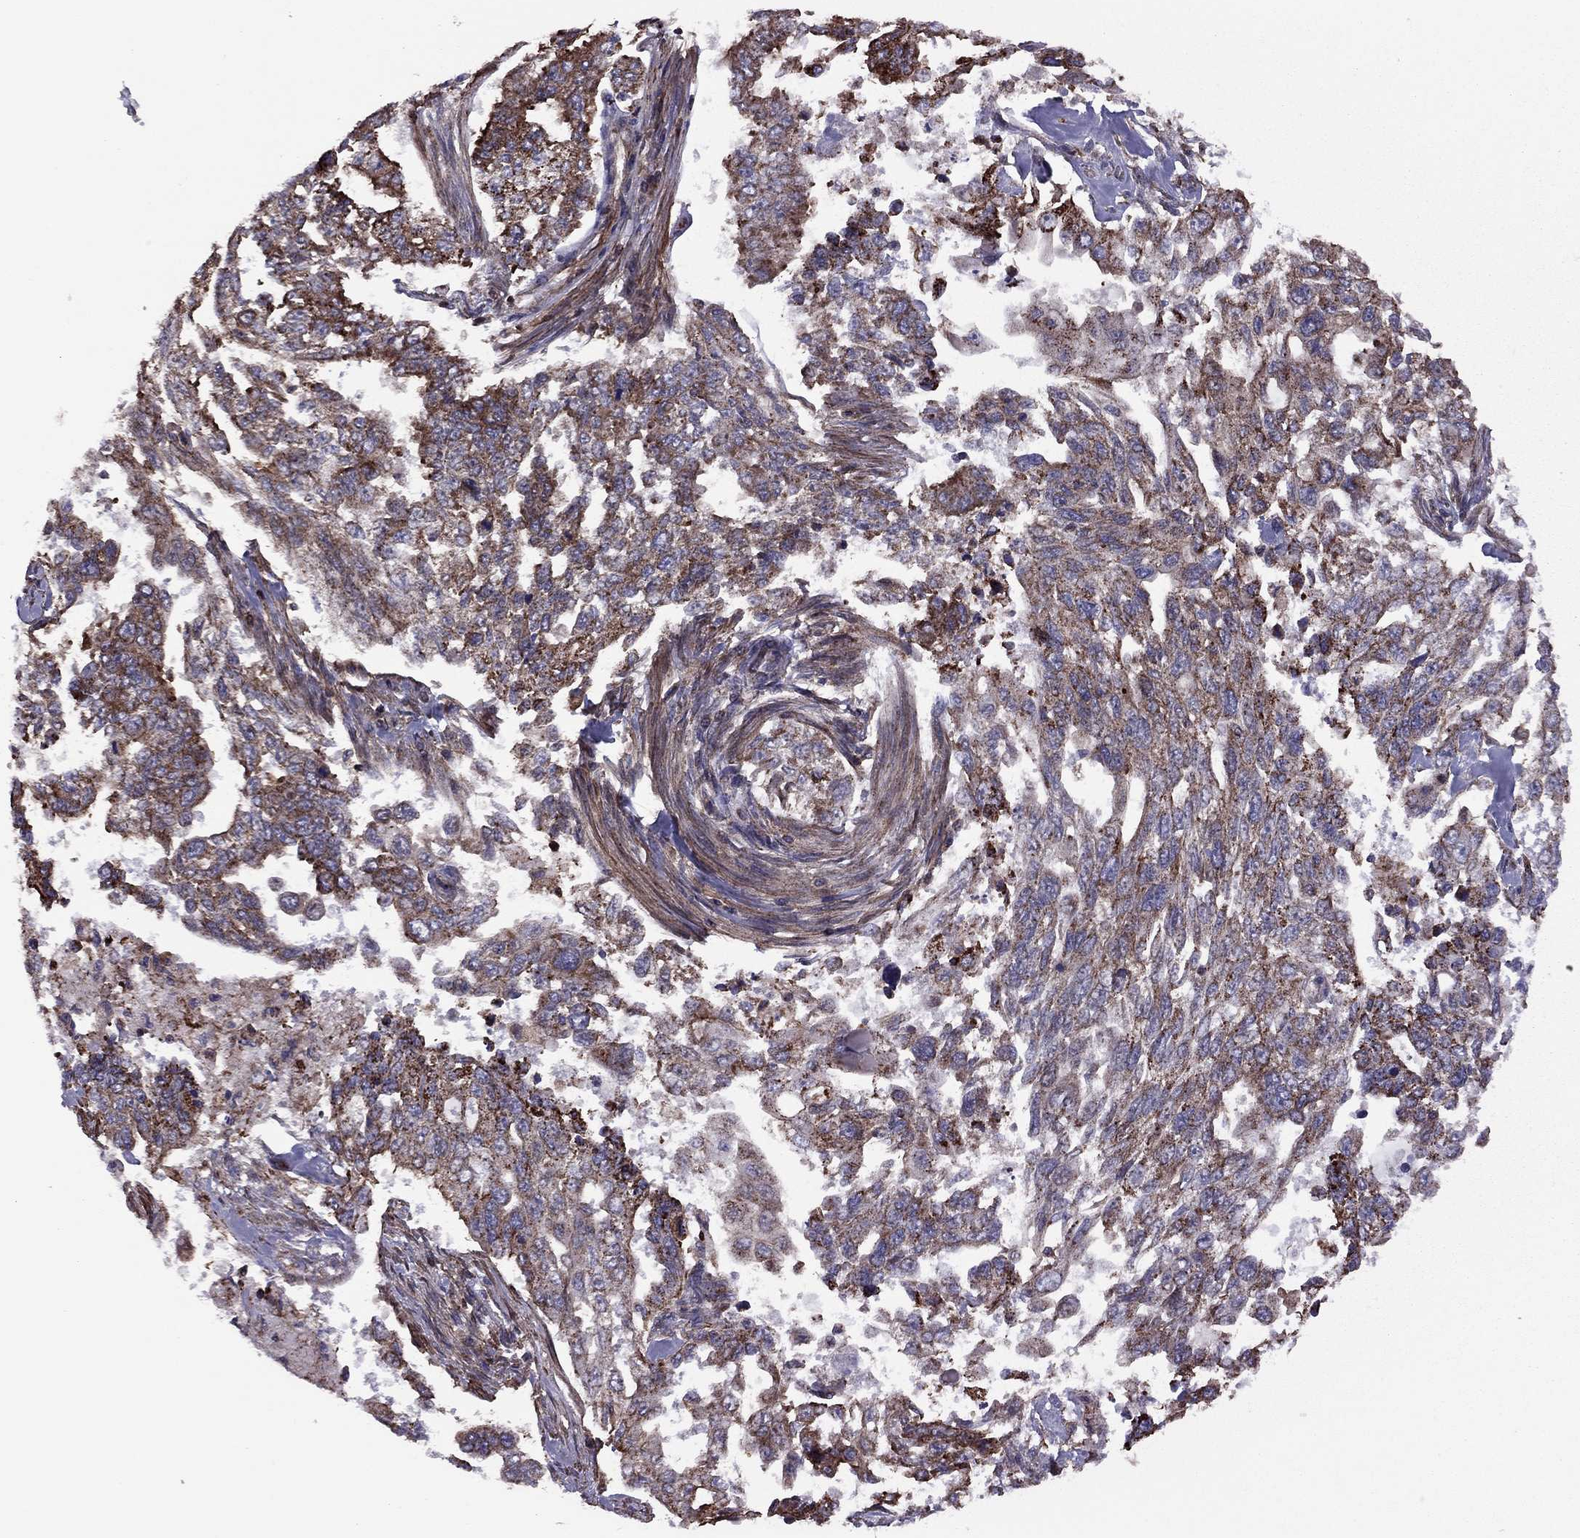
{"staining": {"intensity": "strong", "quantity": "<25%", "location": "cytoplasmic/membranous"}, "tissue": "endometrial cancer", "cell_type": "Tumor cells", "image_type": "cancer", "snomed": [{"axis": "morphology", "description": "Adenocarcinoma, NOS"}, {"axis": "topography", "description": "Uterus"}], "caption": "This photomicrograph reveals immunohistochemistry (IHC) staining of adenocarcinoma (endometrial), with medium strong cytoplasmic/membranous positivity in approximately <25% of tumor cells.", "gene": "ALG6", "patient": {"sex": "female", "age": 59}}